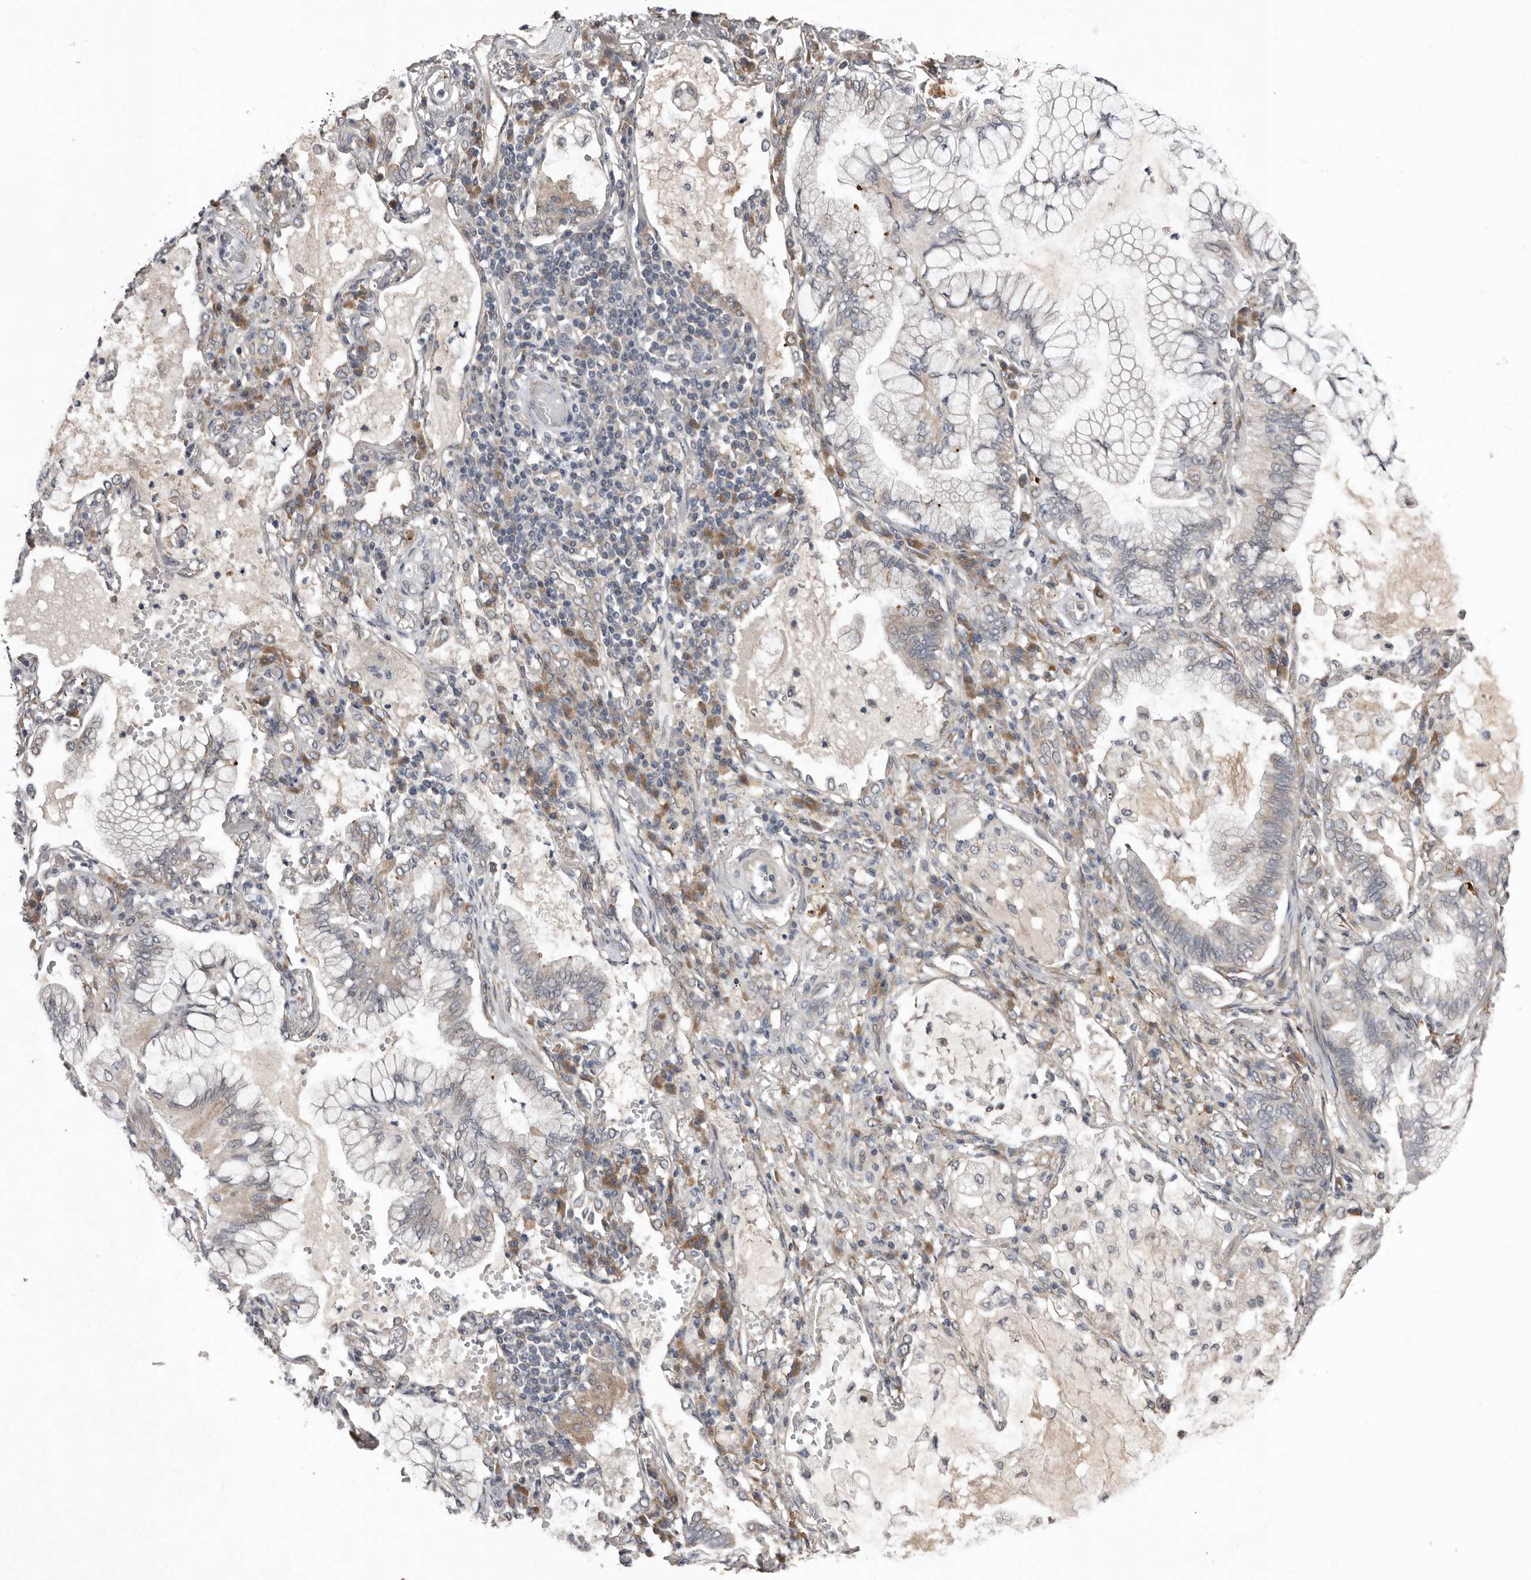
{"staining": {"intensity": "negative", "quantity": "none", "location": "none"}, "tissue": "lung cancer", "cell_type": "Tumor cells", "image_type": "cancer", "snomed": [{"axis": "morphology", "description": "Adenocarcinoma, NOS"}, {"axis": "topography", "description": "Lung"}], "caption": "The micrograph reveals no staining of tumor cells in adenocarcinoma (lung).", "gene": "CHML", "patient": {"sex": "female", "age": 70}}